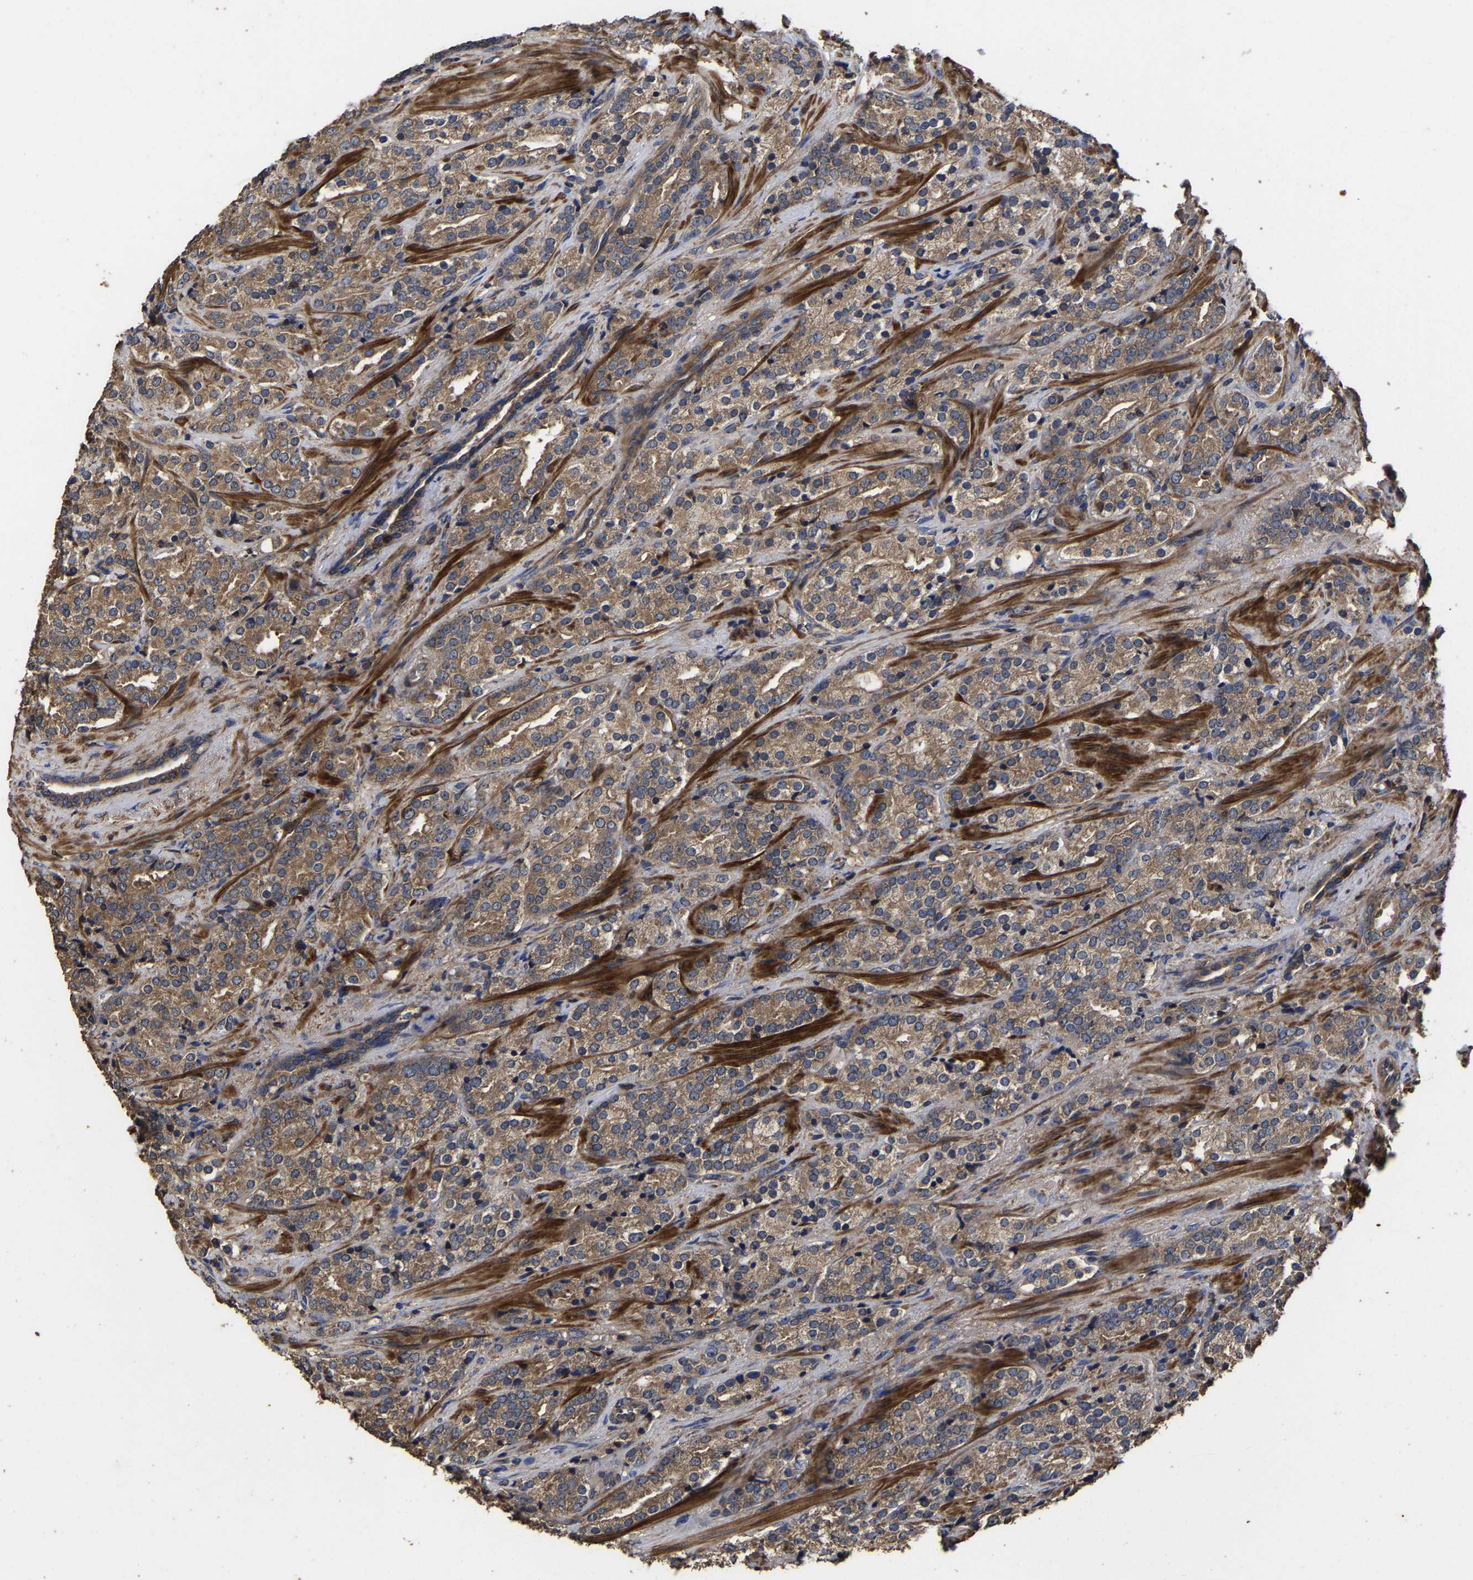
{"staining": {"intensity": "moderate", "quantity": ">75%", "location": "cytoplasmic/membranous"}, "tissue": "prostate cancer", "cell_type": "Tumor cells", "image_type": "cancer", "snomed": [{"axis": "morphology", "description": "Adenocarcinoma, High grade"}, {"axis": "topography", "description": "Prostate"}], "caption": "Human adenocarcinoma (high-grade) (prostate) stained with a protein marker displays moderate staining in tumor cells.", "gene": "ITCH", "patient": {"sex": "male", "age": 71}}